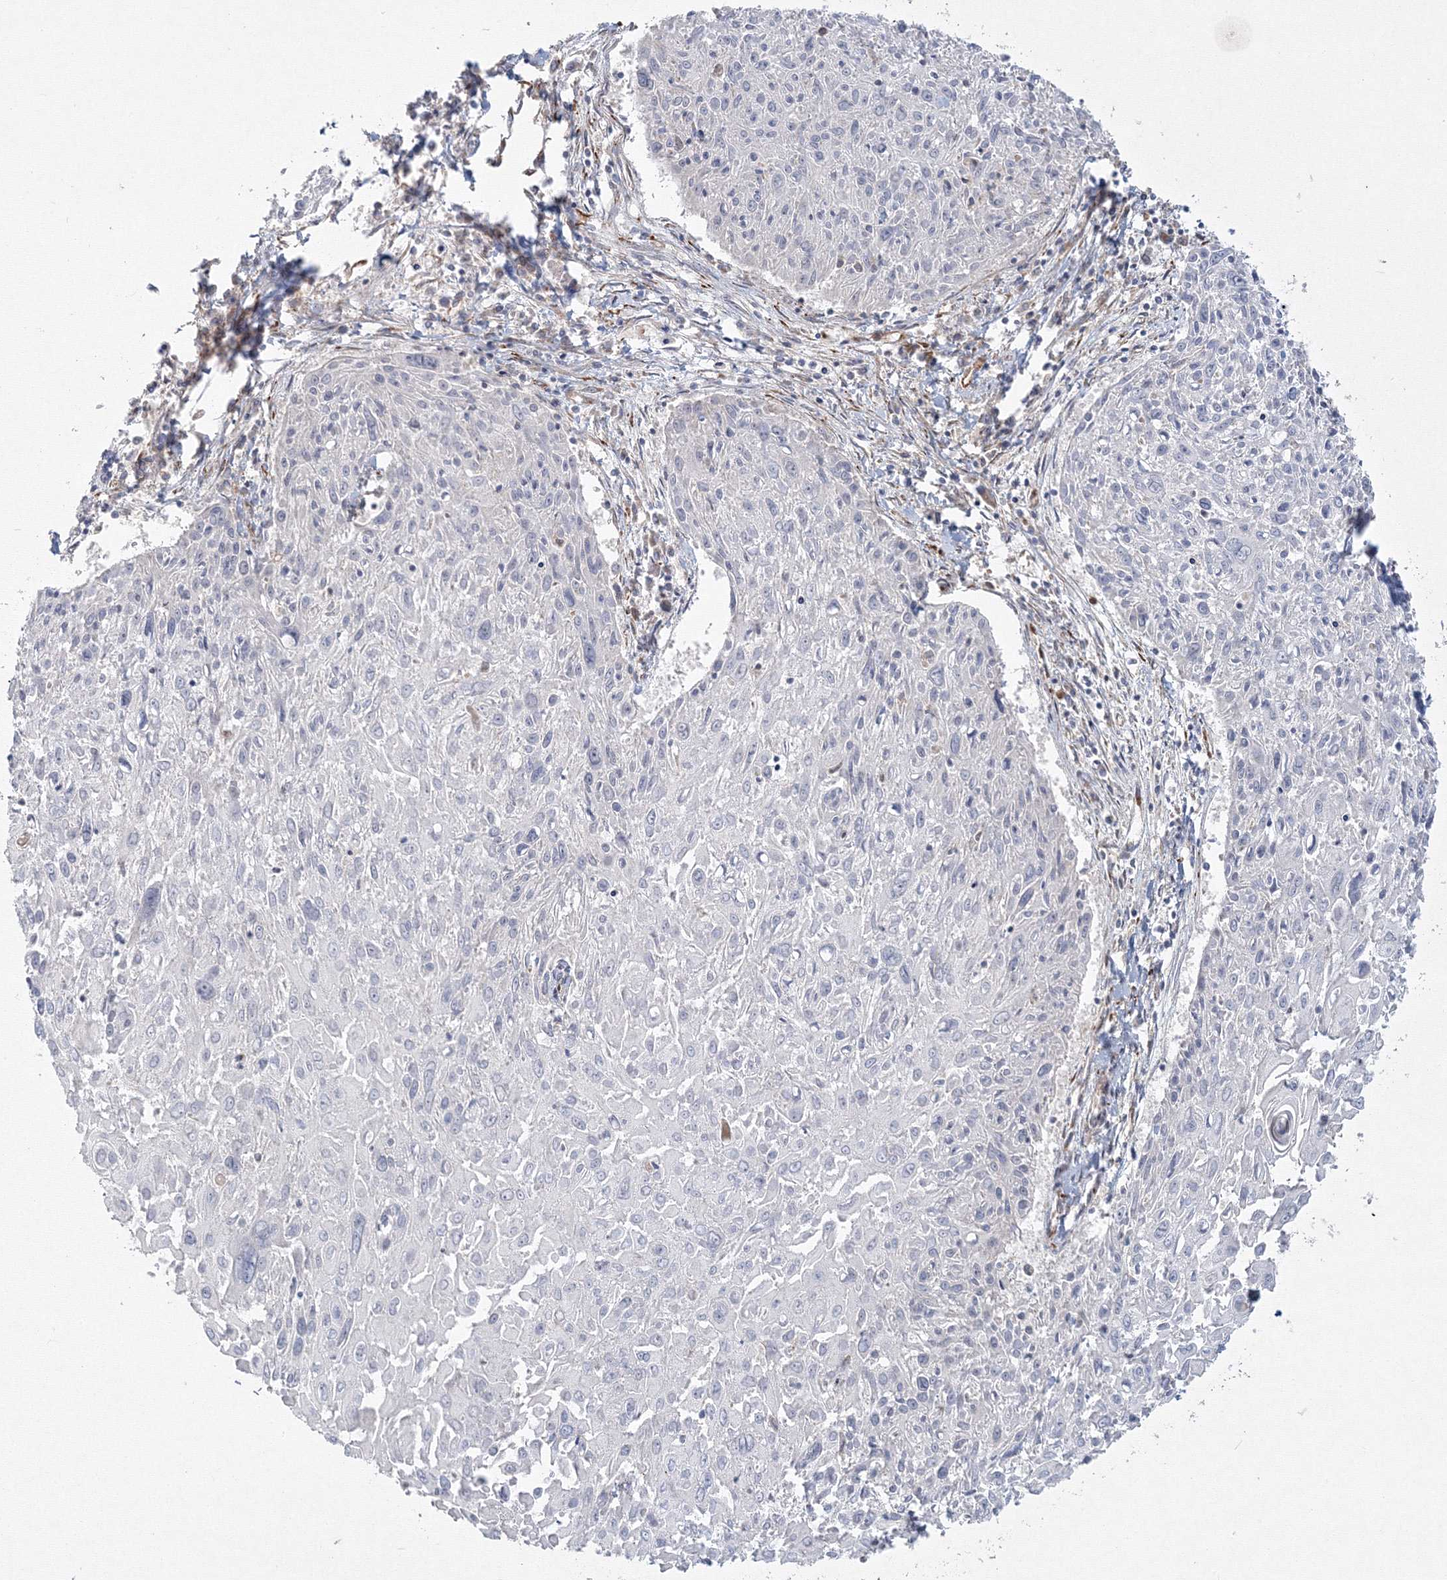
{"staining": {"intensity": "negative", "quantity": "none", "location": "none"}, "tissue": "cervical cancer", "cell_type": "Tumor cells", "image_type": "cancer", "snomed": [{"axis": "morphology", "description": "Squamous cell carcinoma, NOS"}, {"axis": "topography", "description": "Cervix"}], "caption": "An immunohistochemistry image of cervical cancer is shown. There is no staining in tumor cells of cervical cancer. (DAB IHC, high magnification).", "gene": "WDR49", "patient": {"sex": "female", "age": 51}}